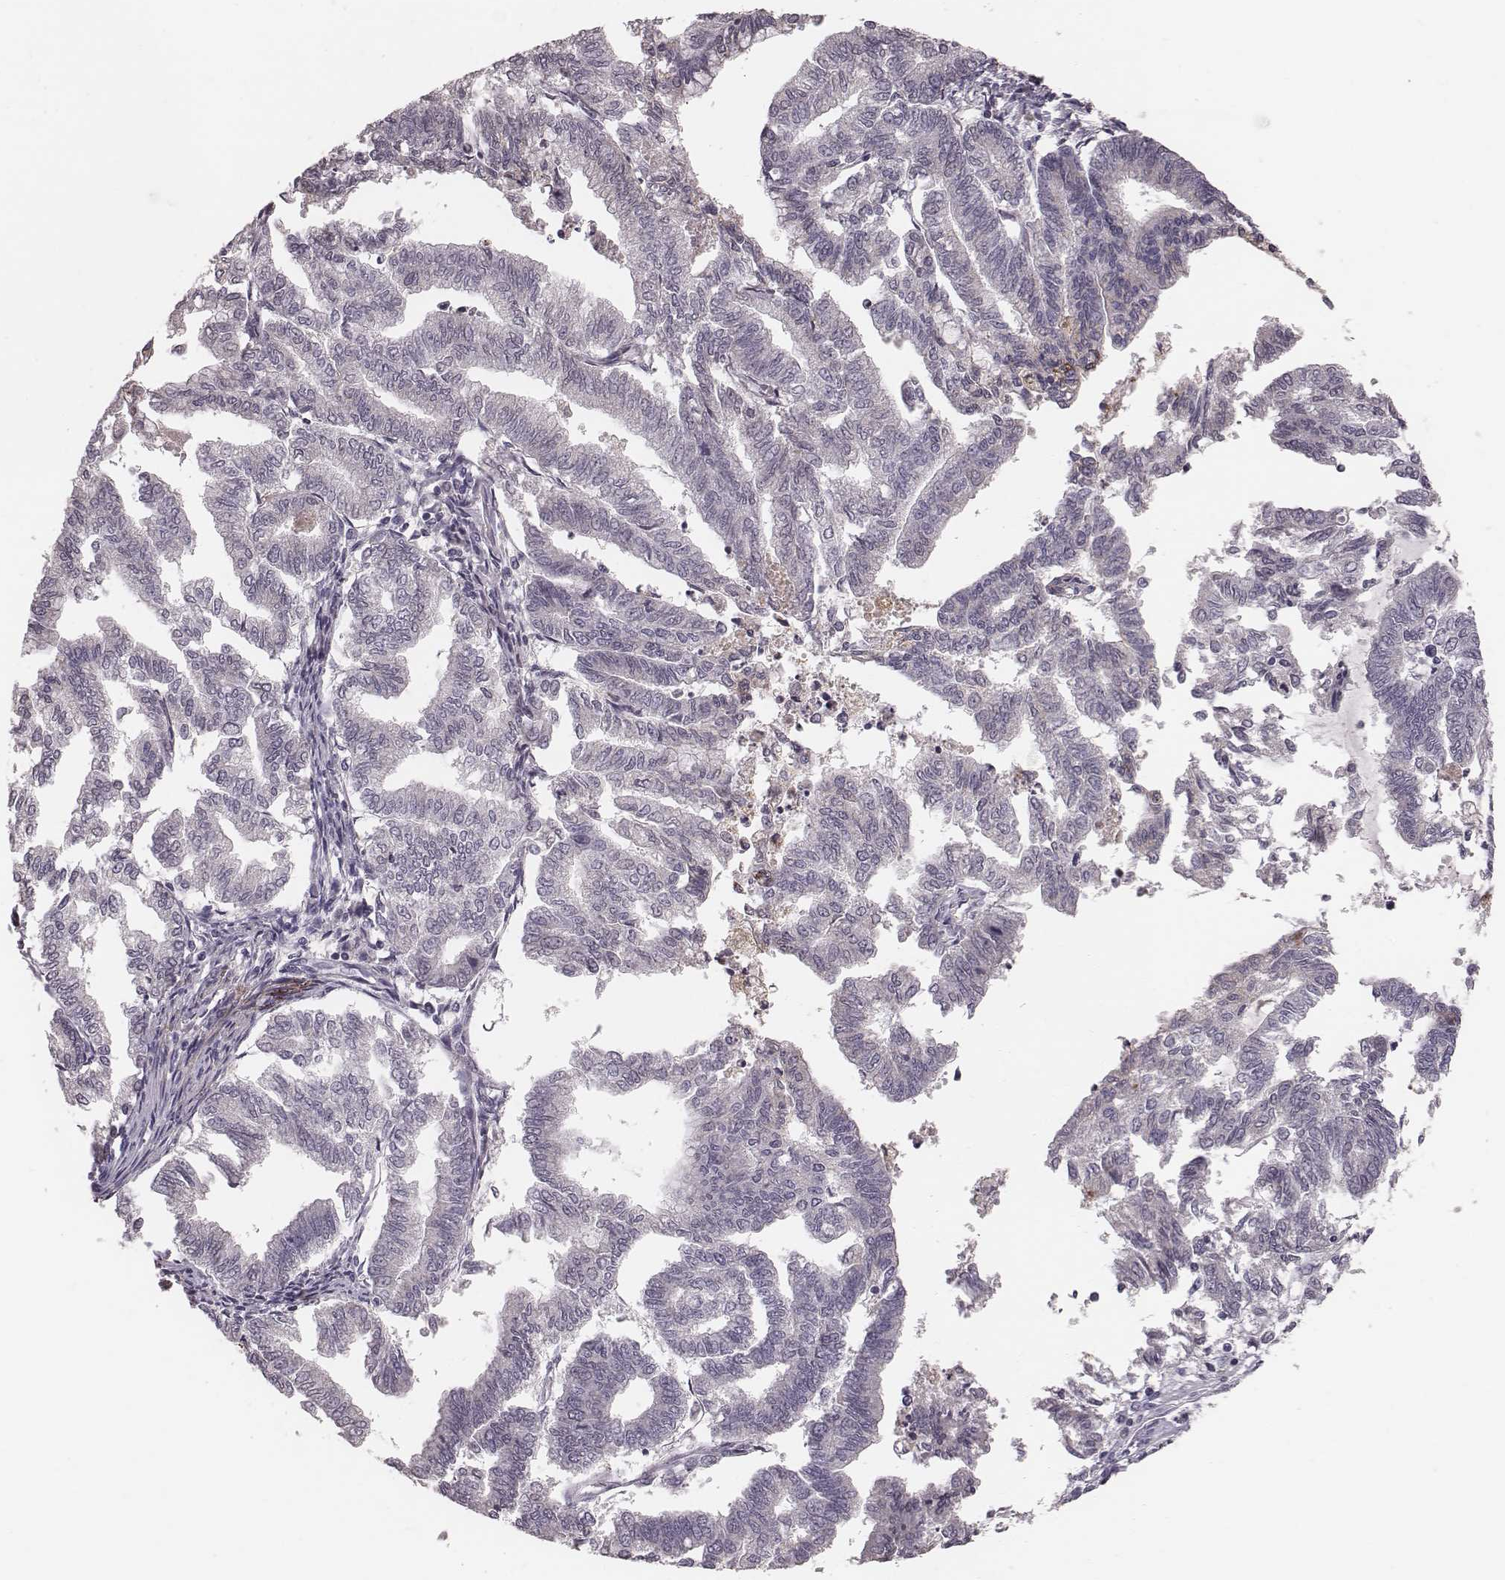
{"staining": {"intensity": "negative", "quantity": "none", "location": "none"}, "tissue": "endometrial cancer", "cell_type": "Tumor cells", "image_type": "cancer", "snomed": [{"axis": "morphology", "description": "Adenocarcinoma, NOS"}, {"axis": "topography", "description": "Endometrium"}], "caption": "Tumor cells are negative for brown protein staining in endometrial adenocarcinoma. (Stains: DAB (3,3'-diaminobenzidine) immunohistochemistry with hematoxylin counter stain, Microscopy: brightfield microscopy at high magnification).", "gene": "CFTR", "patient": {"sex": "female", "age": 79}}